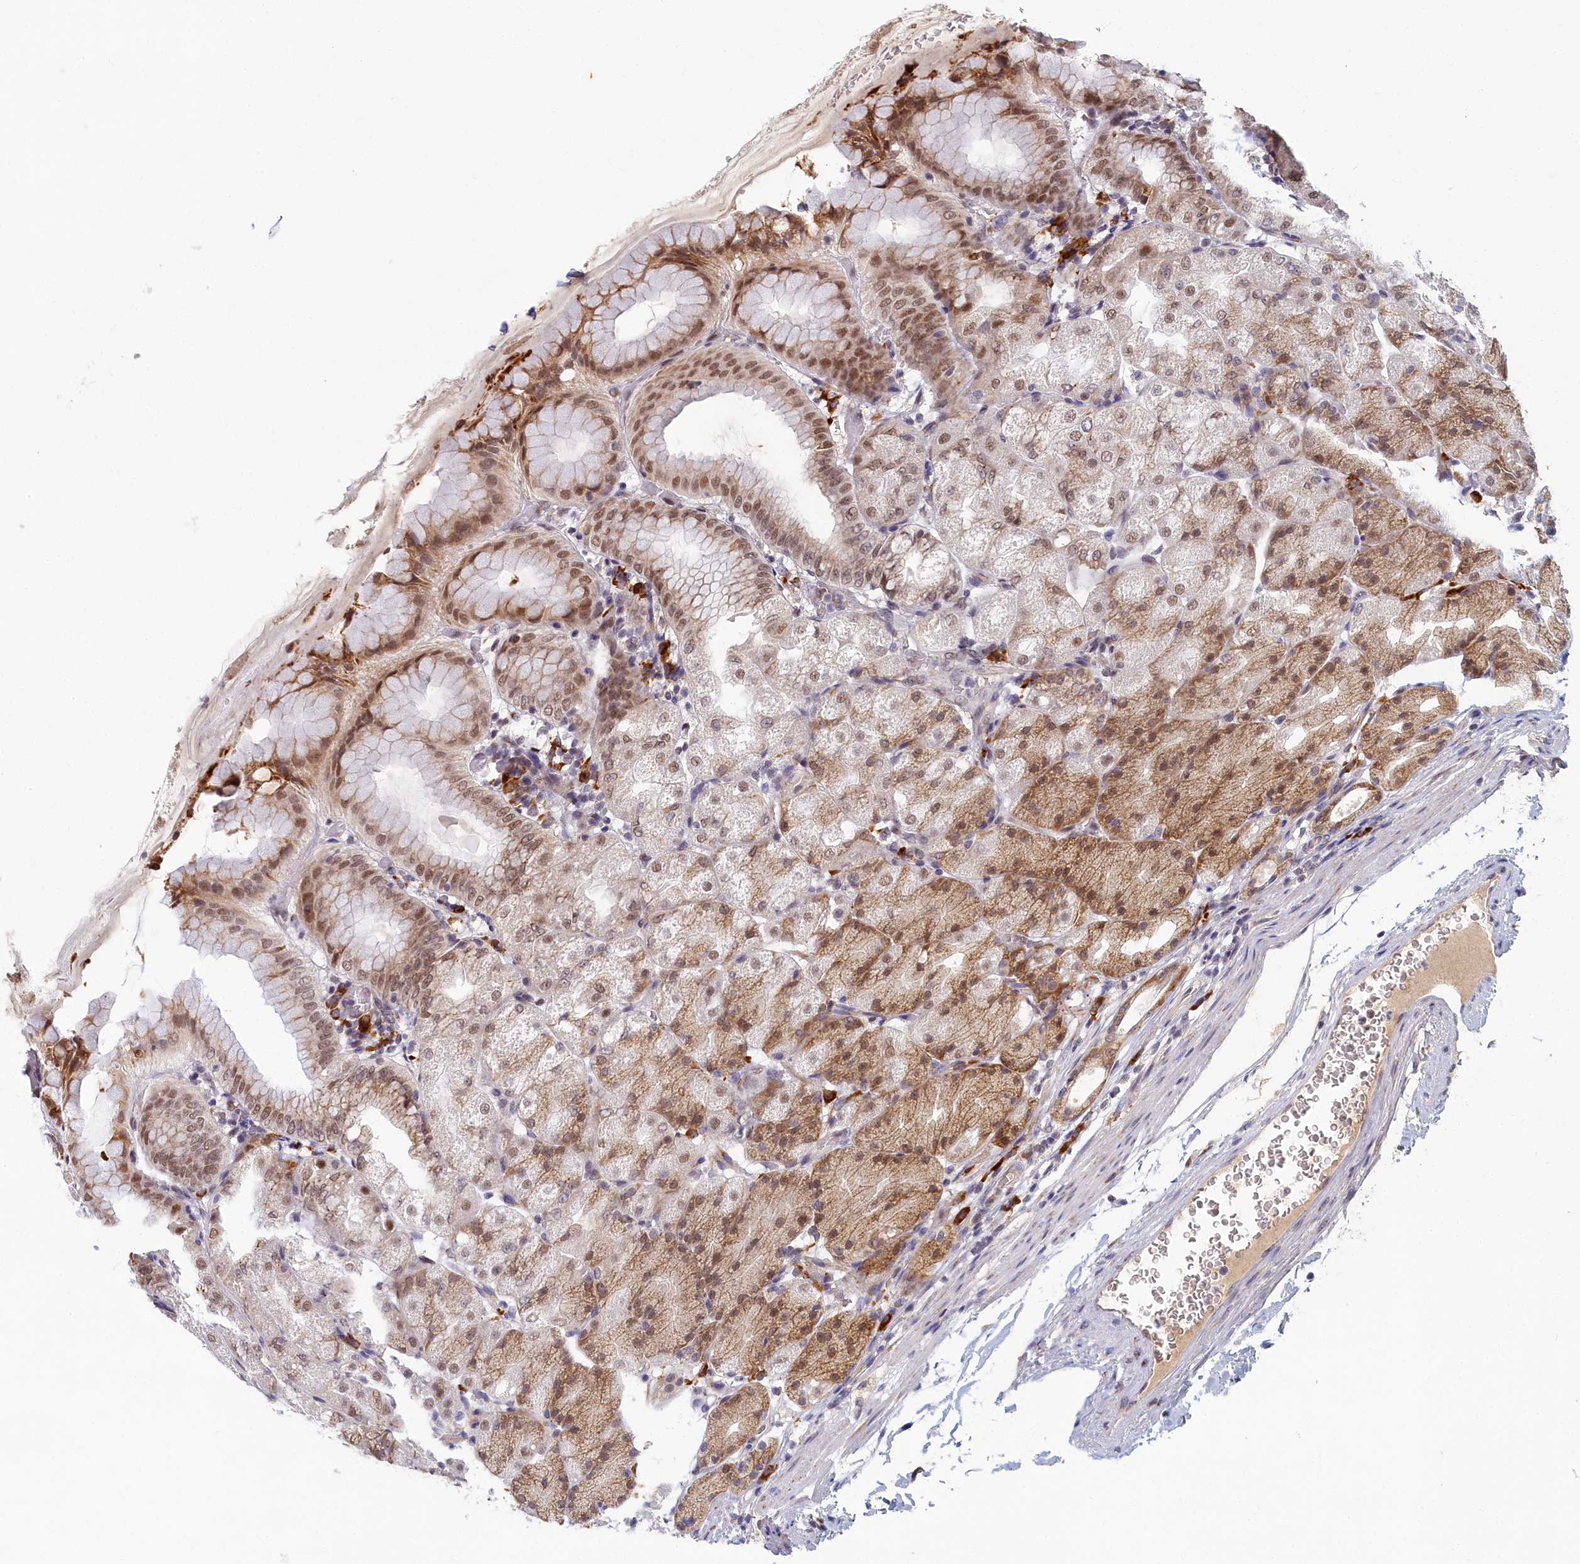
{"staining": {"intensity": "moderate", "quantity": ">75%", "location": "cytoplasmic/membranous,nuclear"}, "tissue": "stomach", "cell_type": "Glandular cells", "image_type": "normal", "snomed": [{"axis": "morphology", "description": "Normal tissue, NOS"}, {"axis": "topography", "description": "Stomach, upper"}, {"axis": "topography", "description": "Stomach, lower"}], "caption": "Immunohistochemistry (DAB) staining of normal human stomach shows moderate cytoplasmic/membranous,nuclear protein positivity in about >75% of glandular cells.", "gene": "DNAJC17", "patient": {"sex": "male", "age": 62}}